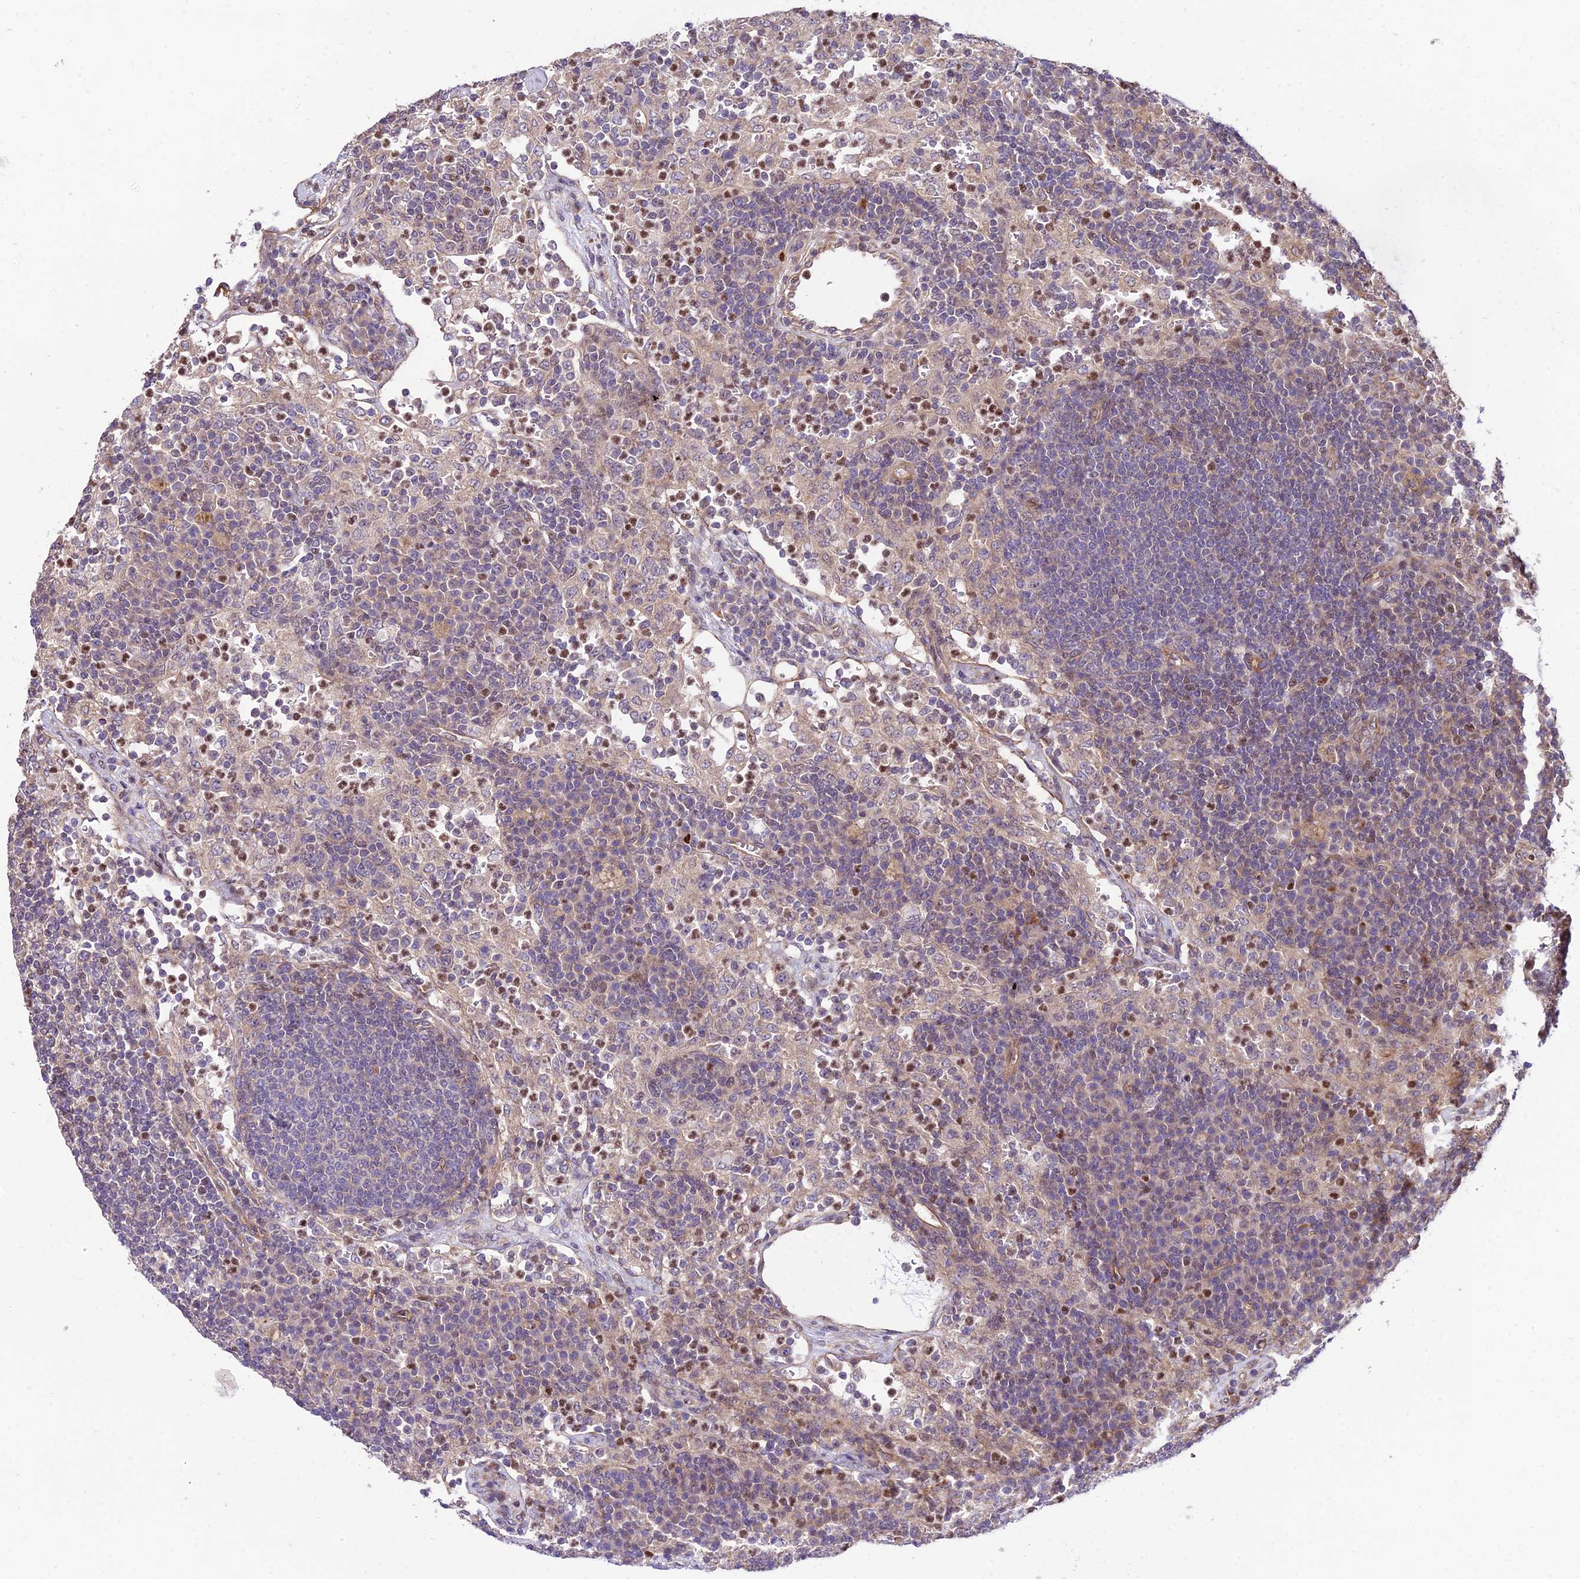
{"staining": {"intensity": "moderate", "quantity": "<25%", "location": "nuclear"}, "tissue": "lymph node", "cell_type": "Non-germinal center cells", "image_type": "normal", "snomed": [{"axis": "morphology", "description": "Normal tissue, NOS"}, {"axis": "topography", "description": "Lymph node"}], "caption": "Lymph node stained for a protein demonstrates moderate nuclear positivity in non-germinal center cells. The protein is stained brown, and the nuclei are stained in blue (DAB IHC with brightfield microscopy, high magnification).", "gene": "SMG6", "patient": {"sex": "female", "age": 70}}